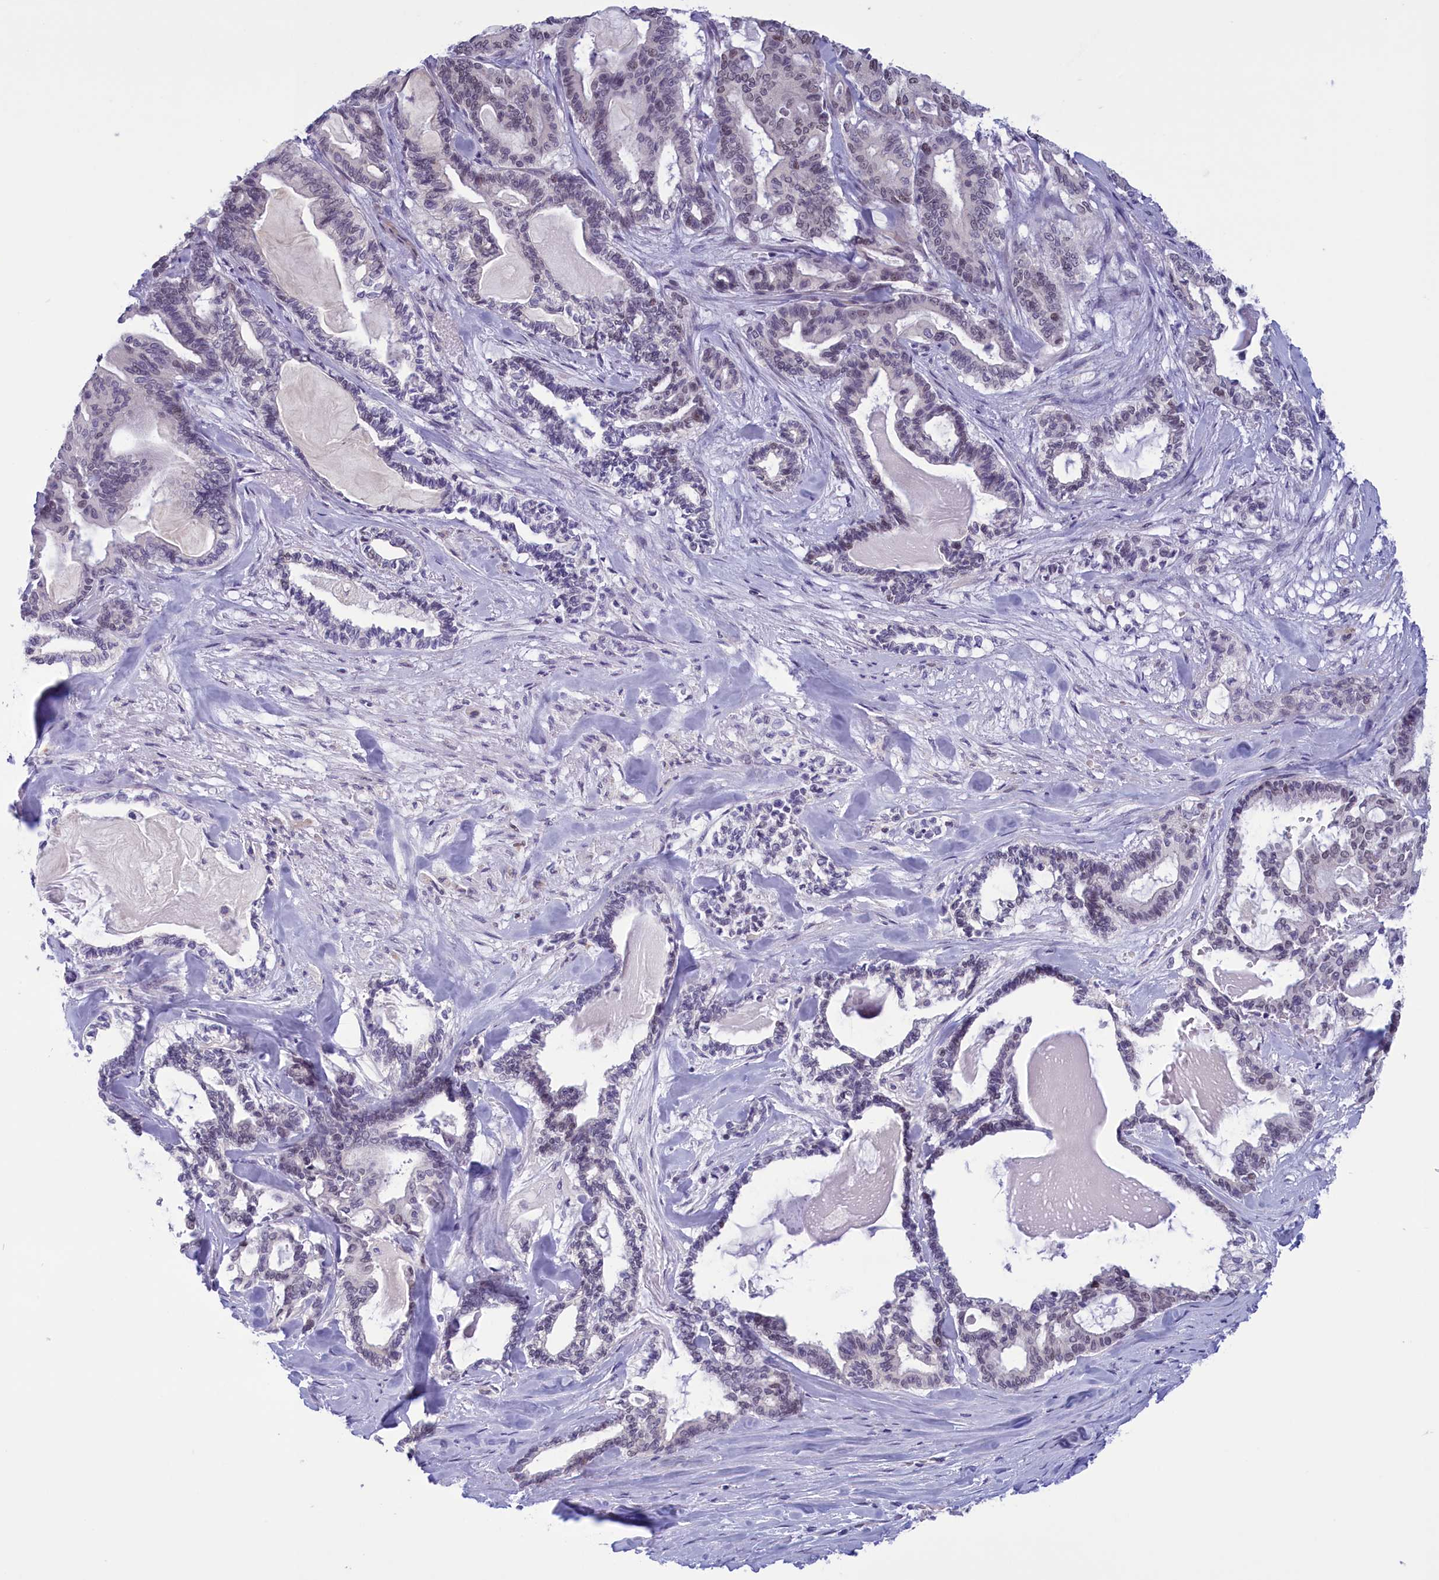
{"staining": {"intensity": "weak", "quantity": "<25%", "location": "nuclear"}, "tissue": "pancreatic cancer", "cell_type": "Tumor cells", "image_type": "cancer", "snomed": [{"axis": "morphology", "description": "Adenocarcinoma, NOS"}, {"axis": "topography", "description": "Pancreas"}], "caption": "This image is of pancreatic adenocarcinoma stained with IHC to label a protein in brown with the nuclei are counter-stained blue. There is no staining in tumor cells. Nuclei are stained in blue.", "gene": "ELOA2", "patient": {"sex": "male", "age": 63}}